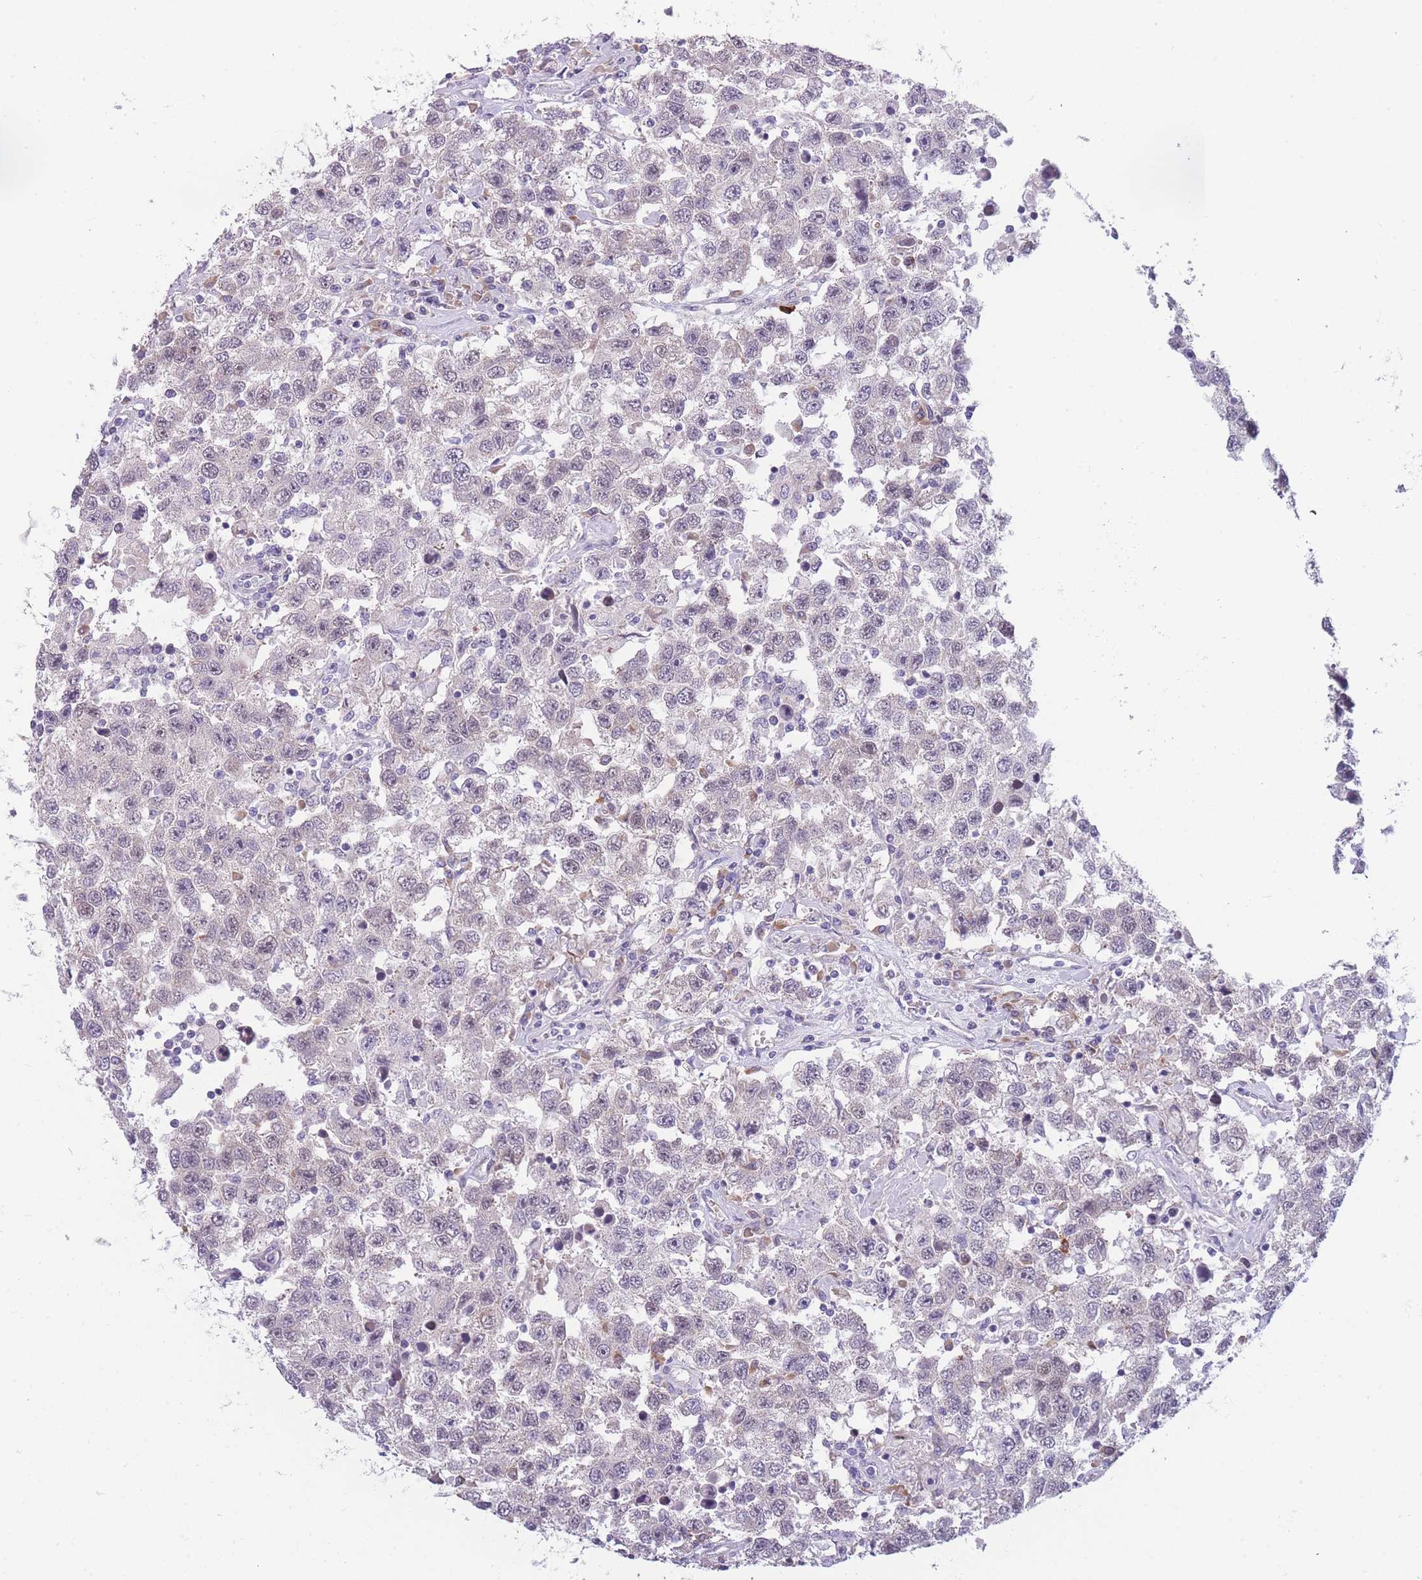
{"staining": {"intensity": "negative", "quantity": "none", "location": "none"}, "tissue": "testis cancer", "cell_type": "Tumor cells", "image_type": "cancer", "snomed": [{"axis": "morphology", "description": "Seminoma, NOS"}, {"axis": "topography", "description": "Testis"}], "caption": "Testis cancer (seminoma) was stained to show a protein in brown. There is no significant positivity in tumor cells.", "gene": "NDUFAF6", "patient": {"sex": "male", "age": 41}}